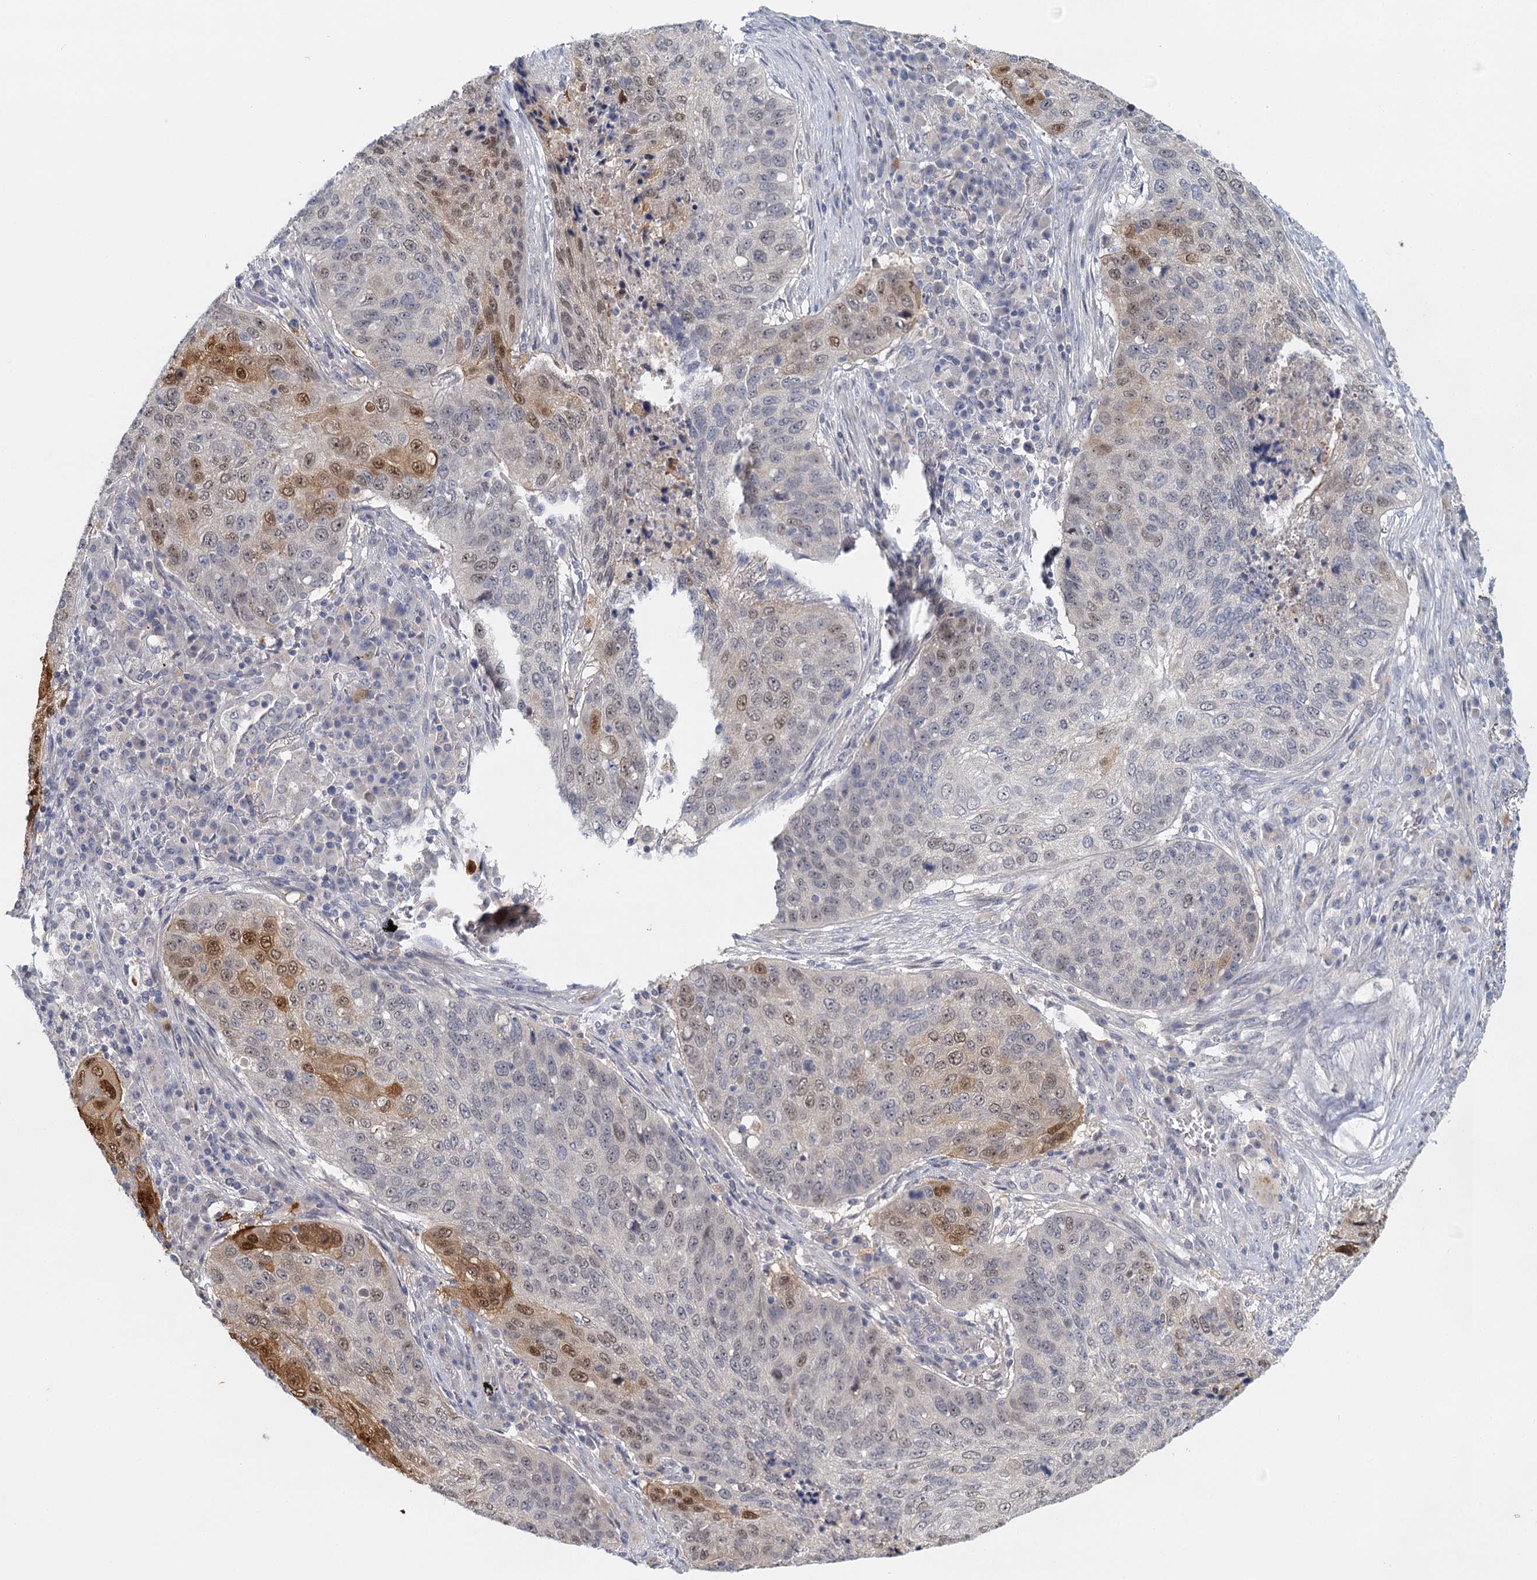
{"staining": {"intensity": "strong", "quantity": "<25%", "location": "cytoplasmic/membranous,nuclear"}, "tissue": "lung cancer", "cell_type": "Tumor cells", "image_type": "cancer", "snomed": [{"axis": "morphology", "description": "Squamous cell carcinoma, NOS"}, {"axis": "topography", "description": "Lung"}], "caption": "IHC (DAB) staining of lung cancer (squamous cell carcinoma) exhibits strong cytoplasmic/membranous and nuclear protein positivity in about <25% of tumor cells.", "gene": "MYO7B", "patient": {"sex": "female", "age": 63}}